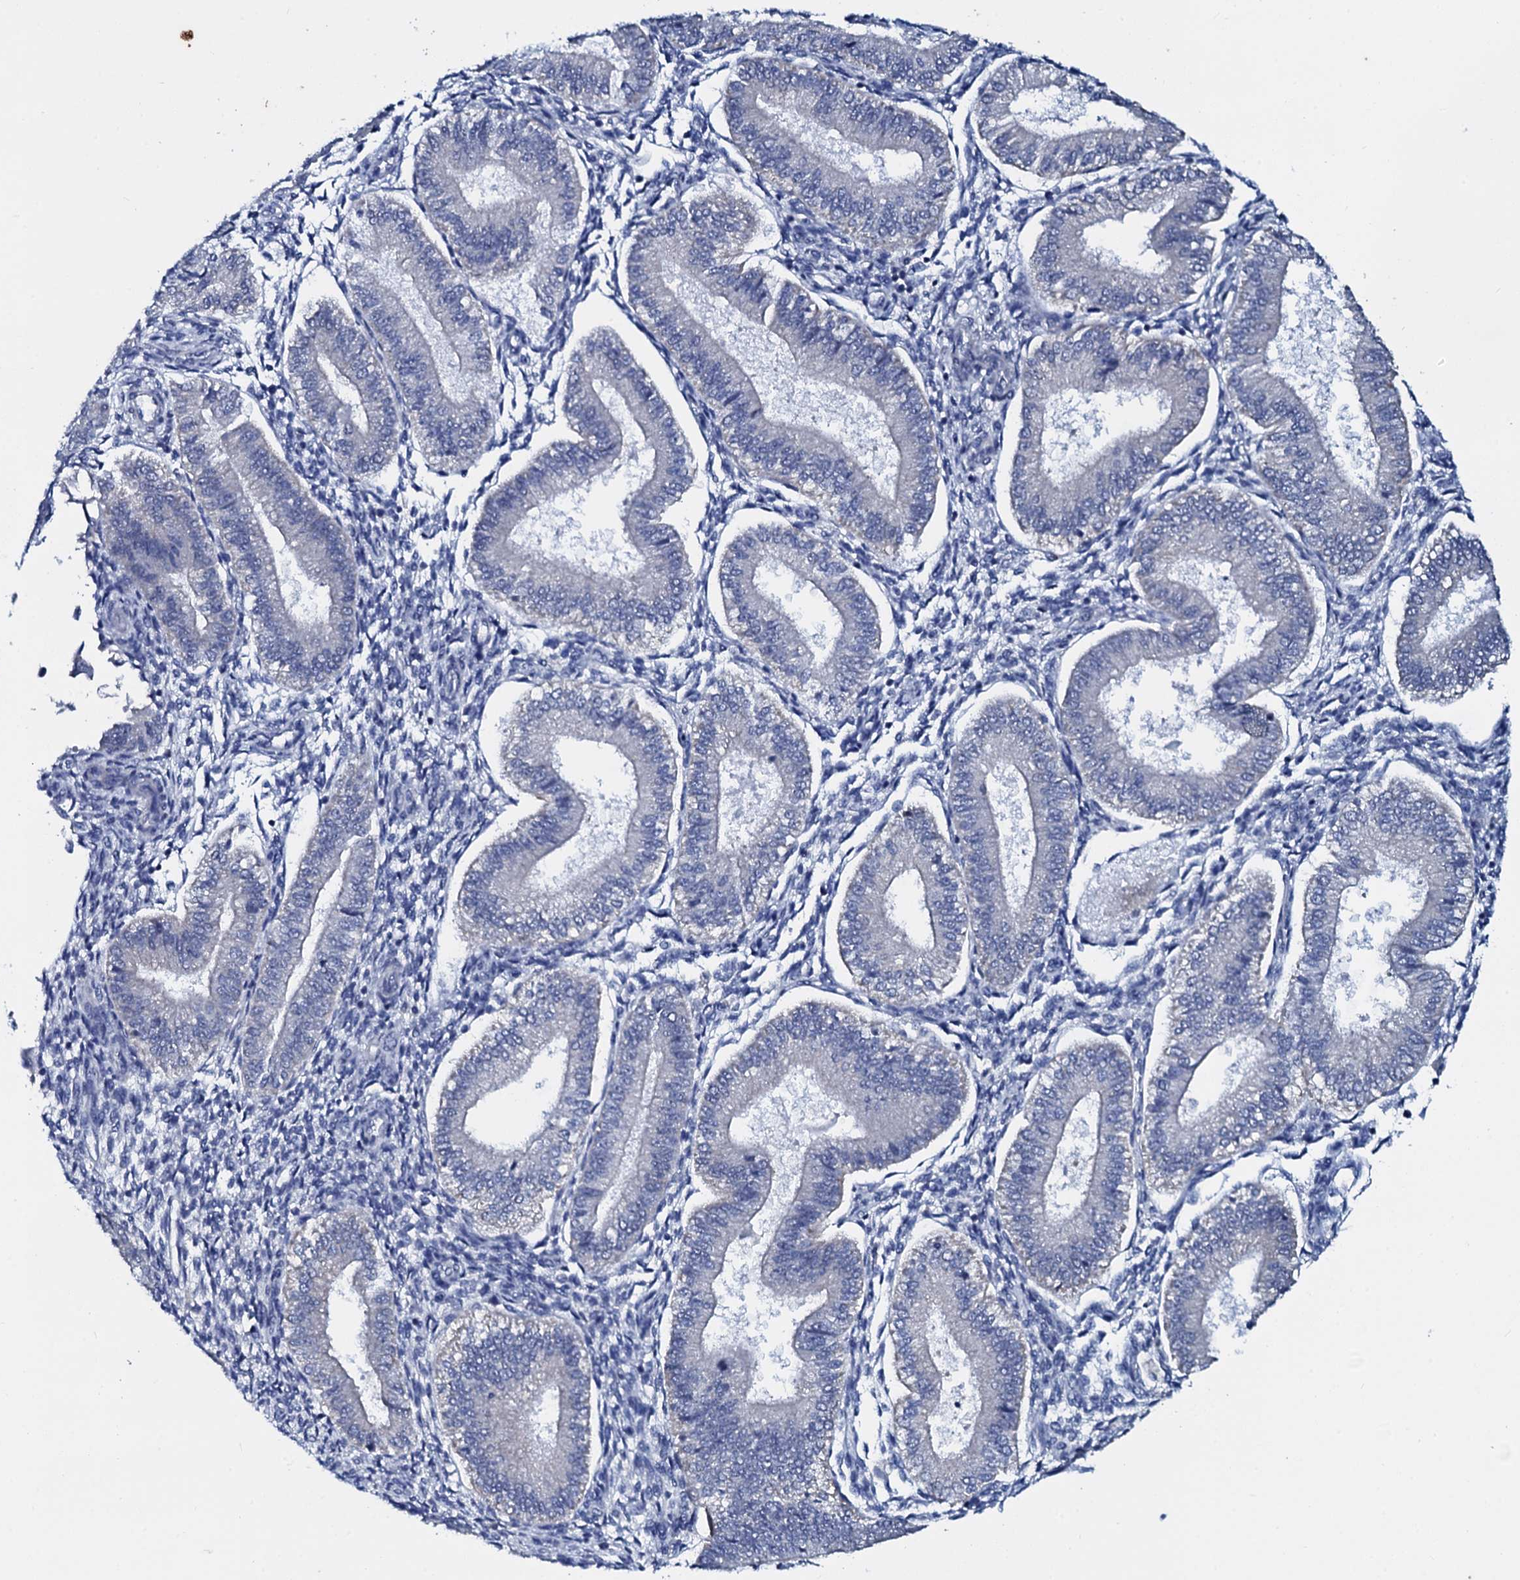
{"staining": {"intensity": "negative", "quantity": "none", "location": "none"}, "tissue": "endometrium", "cell_type": "Cells in endometrial stroma", "image_type": "normal", "snomed": [{"axis": "morphology", "description": "Normal tissue, NOS"}, {"axis": "topography", "description": "Endometrium"}], "caption": "IHC photomicrograph of normal human endometrium stained for a protein (brown), which displays no expression in cells in endometrial stroma. The staining is performed using DAB brown chromogen with nuclei counter-stained in using hematoxylin.", "gene": "SLC37A4", "patient": {"sex": "female", "age": 39}}